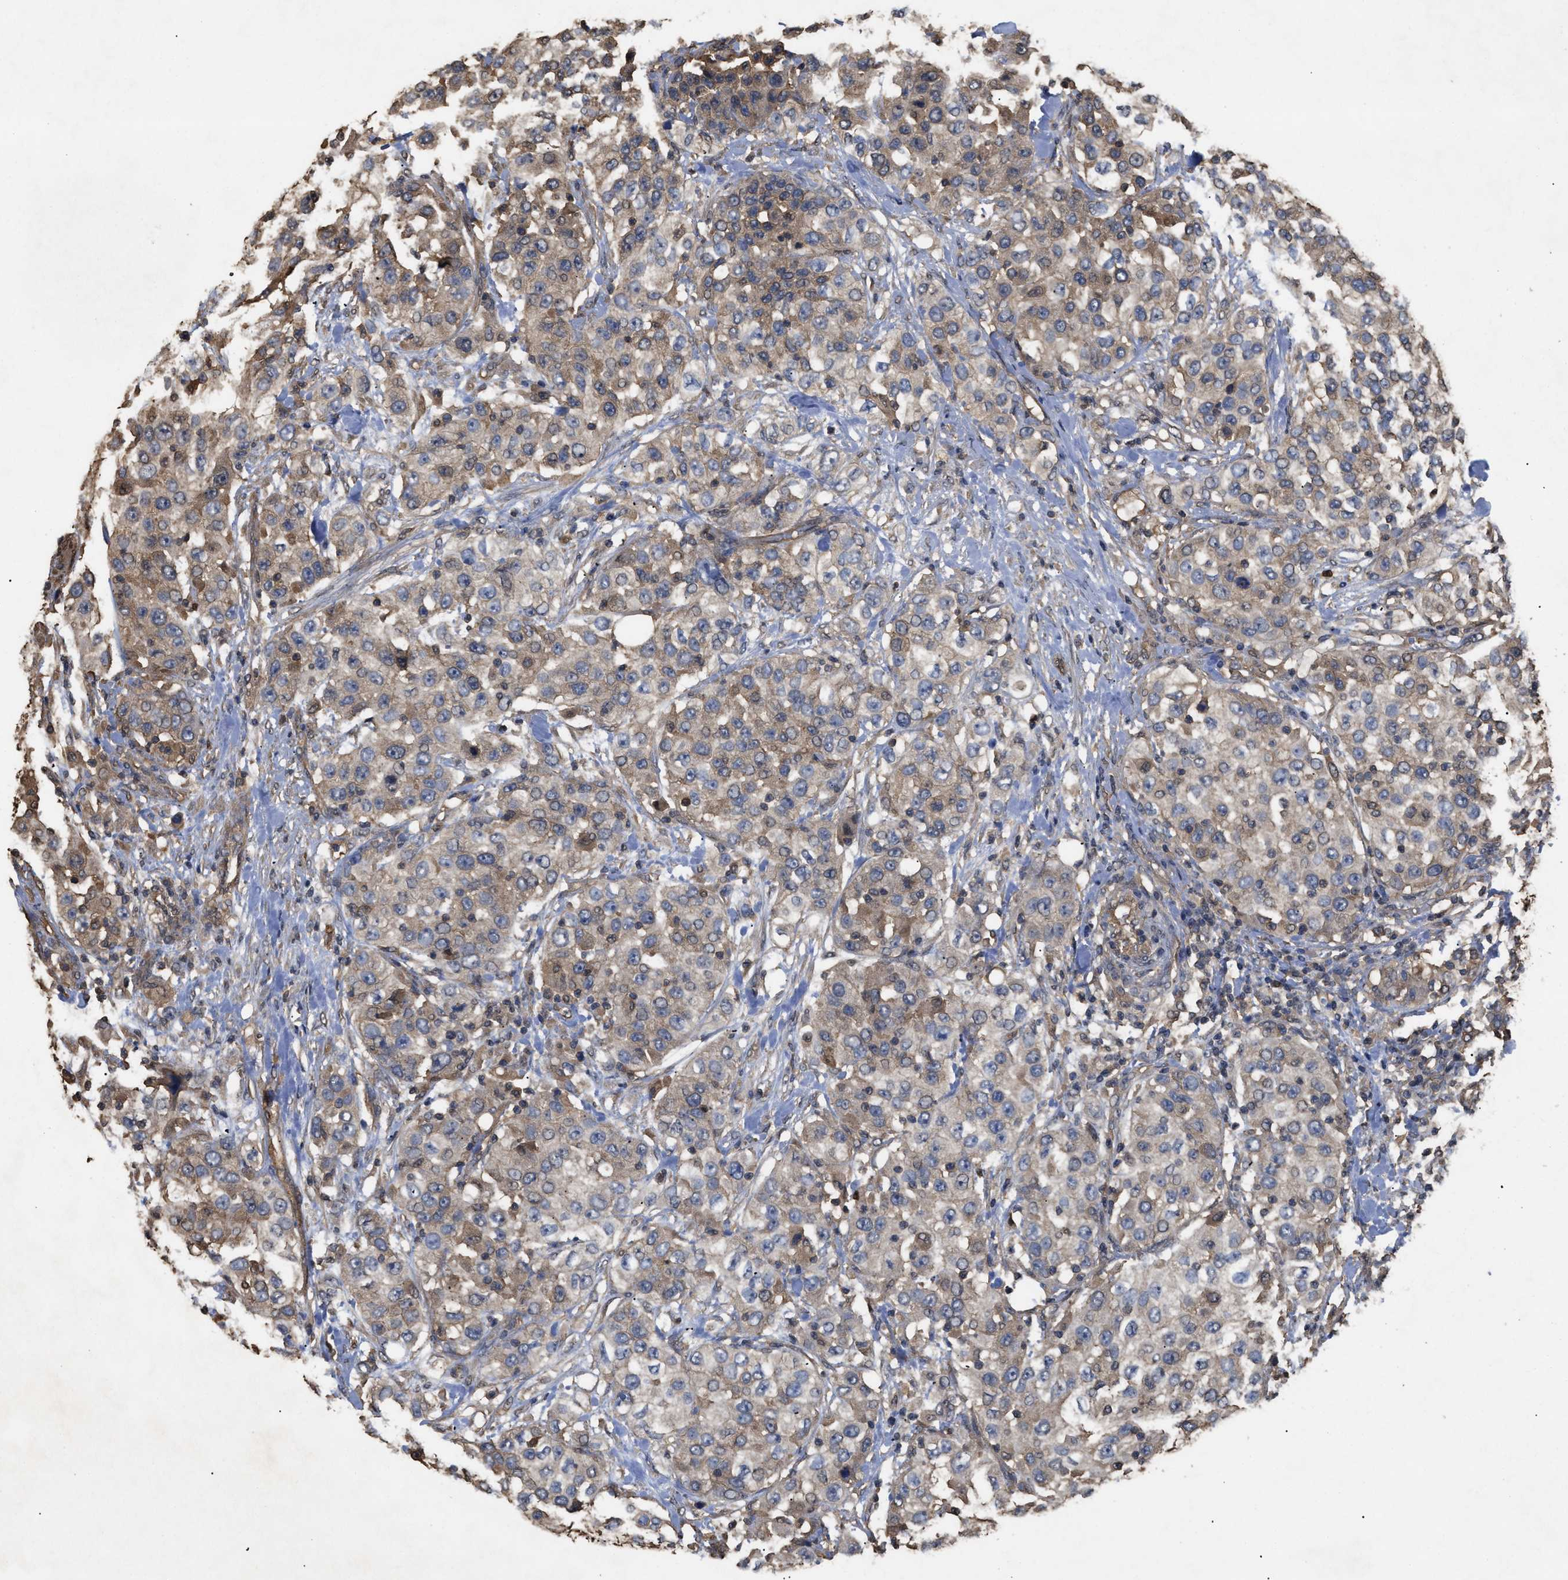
{"staining": {"intensity": "weak", "quantity": ">75%", "location": "cytoplasmic/membranous"}, "tissue": "urothelial cancer", "cell_type": "Tumor cells", "image_type": "cancer", "snomed": [{"axis": "morphology", "description": "Urothelial carcinoma, High grade"}, {"axis": "topography", "description": "Urinary bladder"}], "caption": "Immunohistochemistry (IHC) of human high-grade urothelial carcinoma demonstrates low levels of weak cytoplasmic/membranous positivity in approximately >75% of tumor cells. The protein is stained brown, and the nuclei are stained in blue (DAB (3,3'-diaminobenzidine) IHC with brightfield microscopy, high magnification).", "gene": "CALM1", "patient": {"sex": "female", "age": 80}}